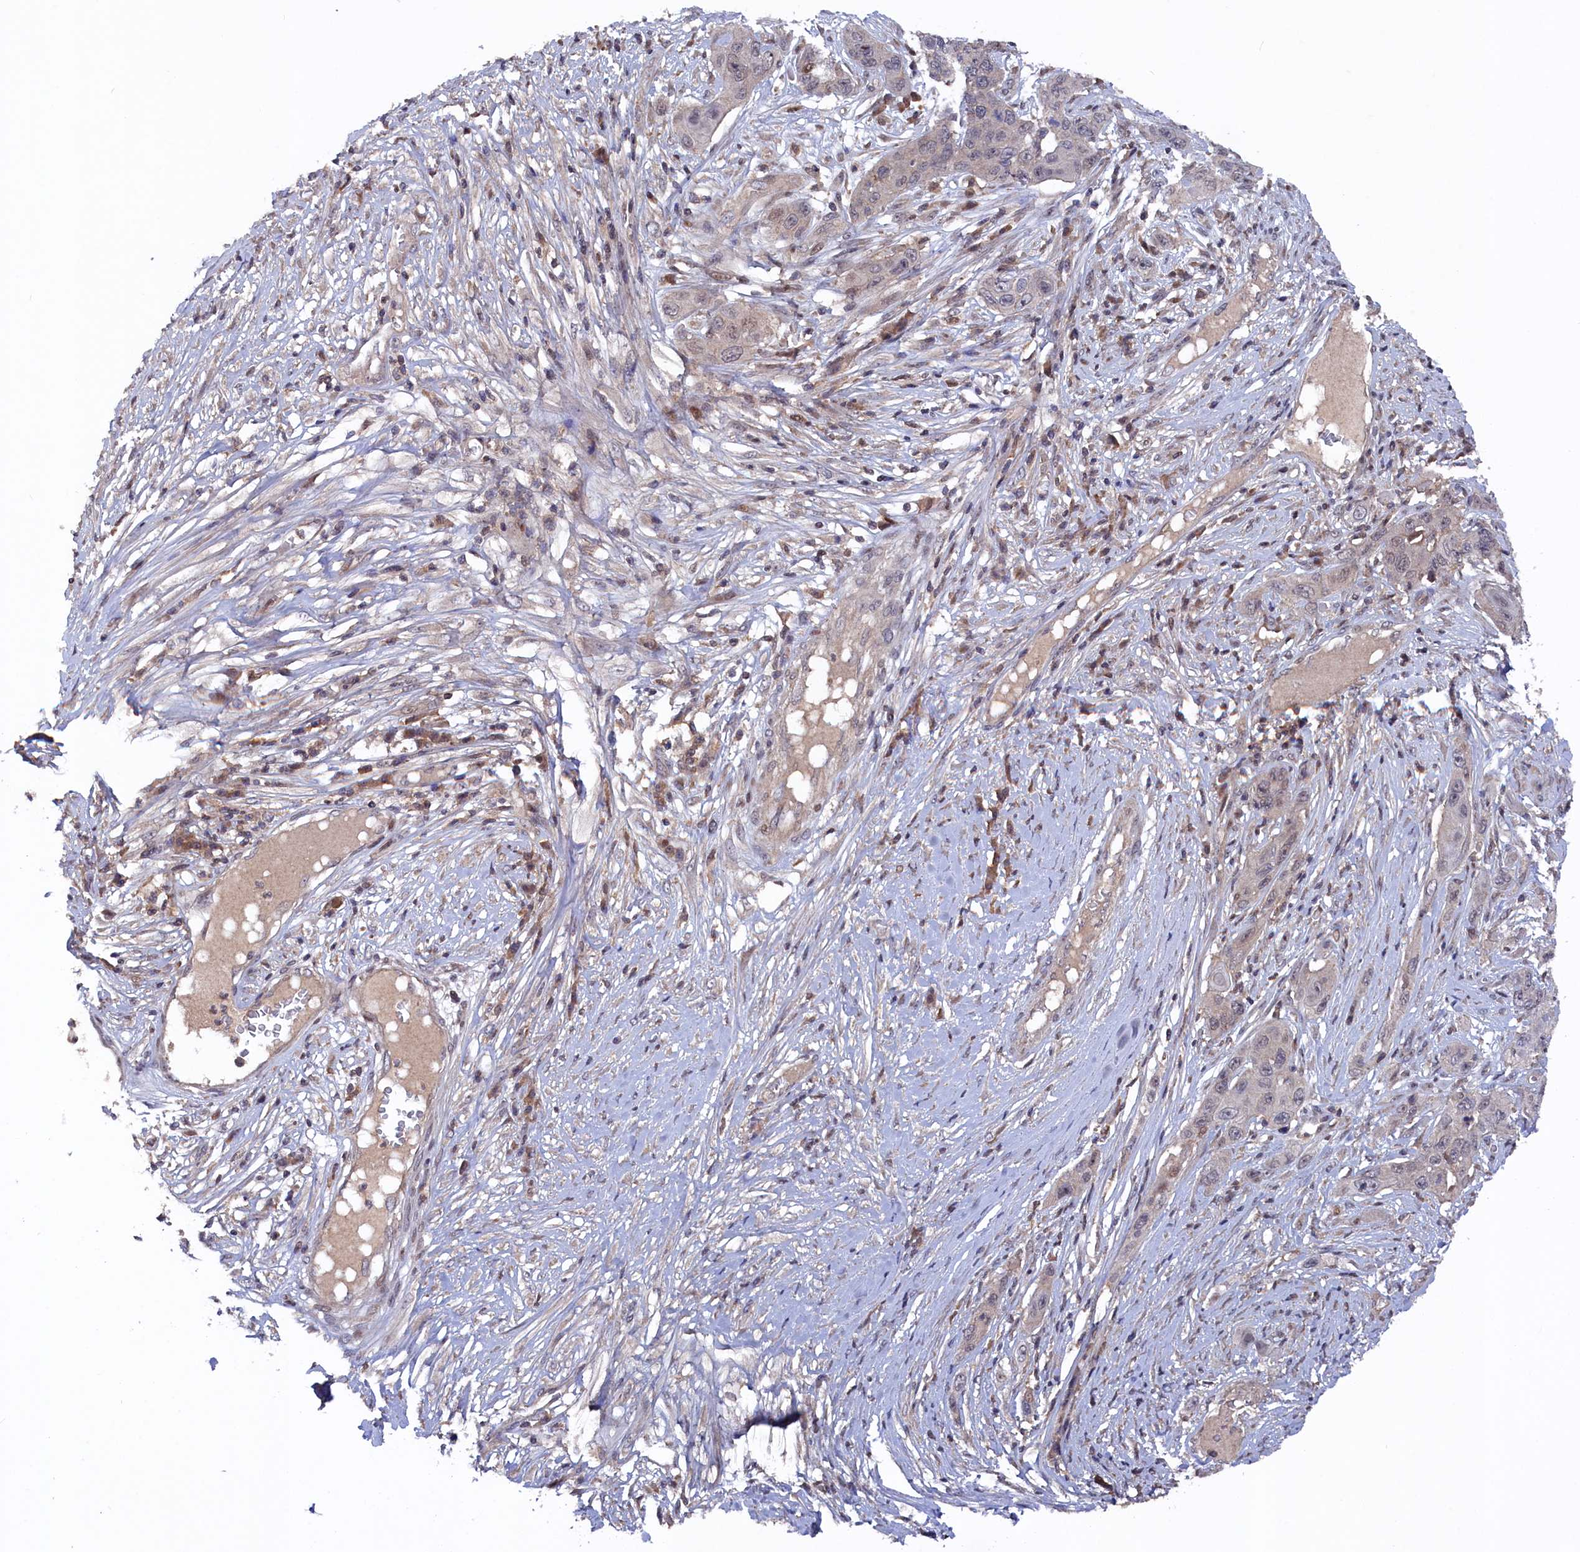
{"staining": {"intensity": "weak", "quantity": "25%-75%", "location": "nuclear"}, "tissue": "skin cancer", "cell_type": "Tumor cells", "image_type": "cancer", "snomed": [{"axis": "morphology", "description": "Squamous cell carcinoma, NOS"}, {"axis": "topography", "description": "Skin"}], "caption": "The immunohistochemical stain shows weak nuclear expression in tumor cells of skin squamous cell carcinoma tissue.", "gene": "TMC5", "patient": {"sex": "male", "age": 55}}